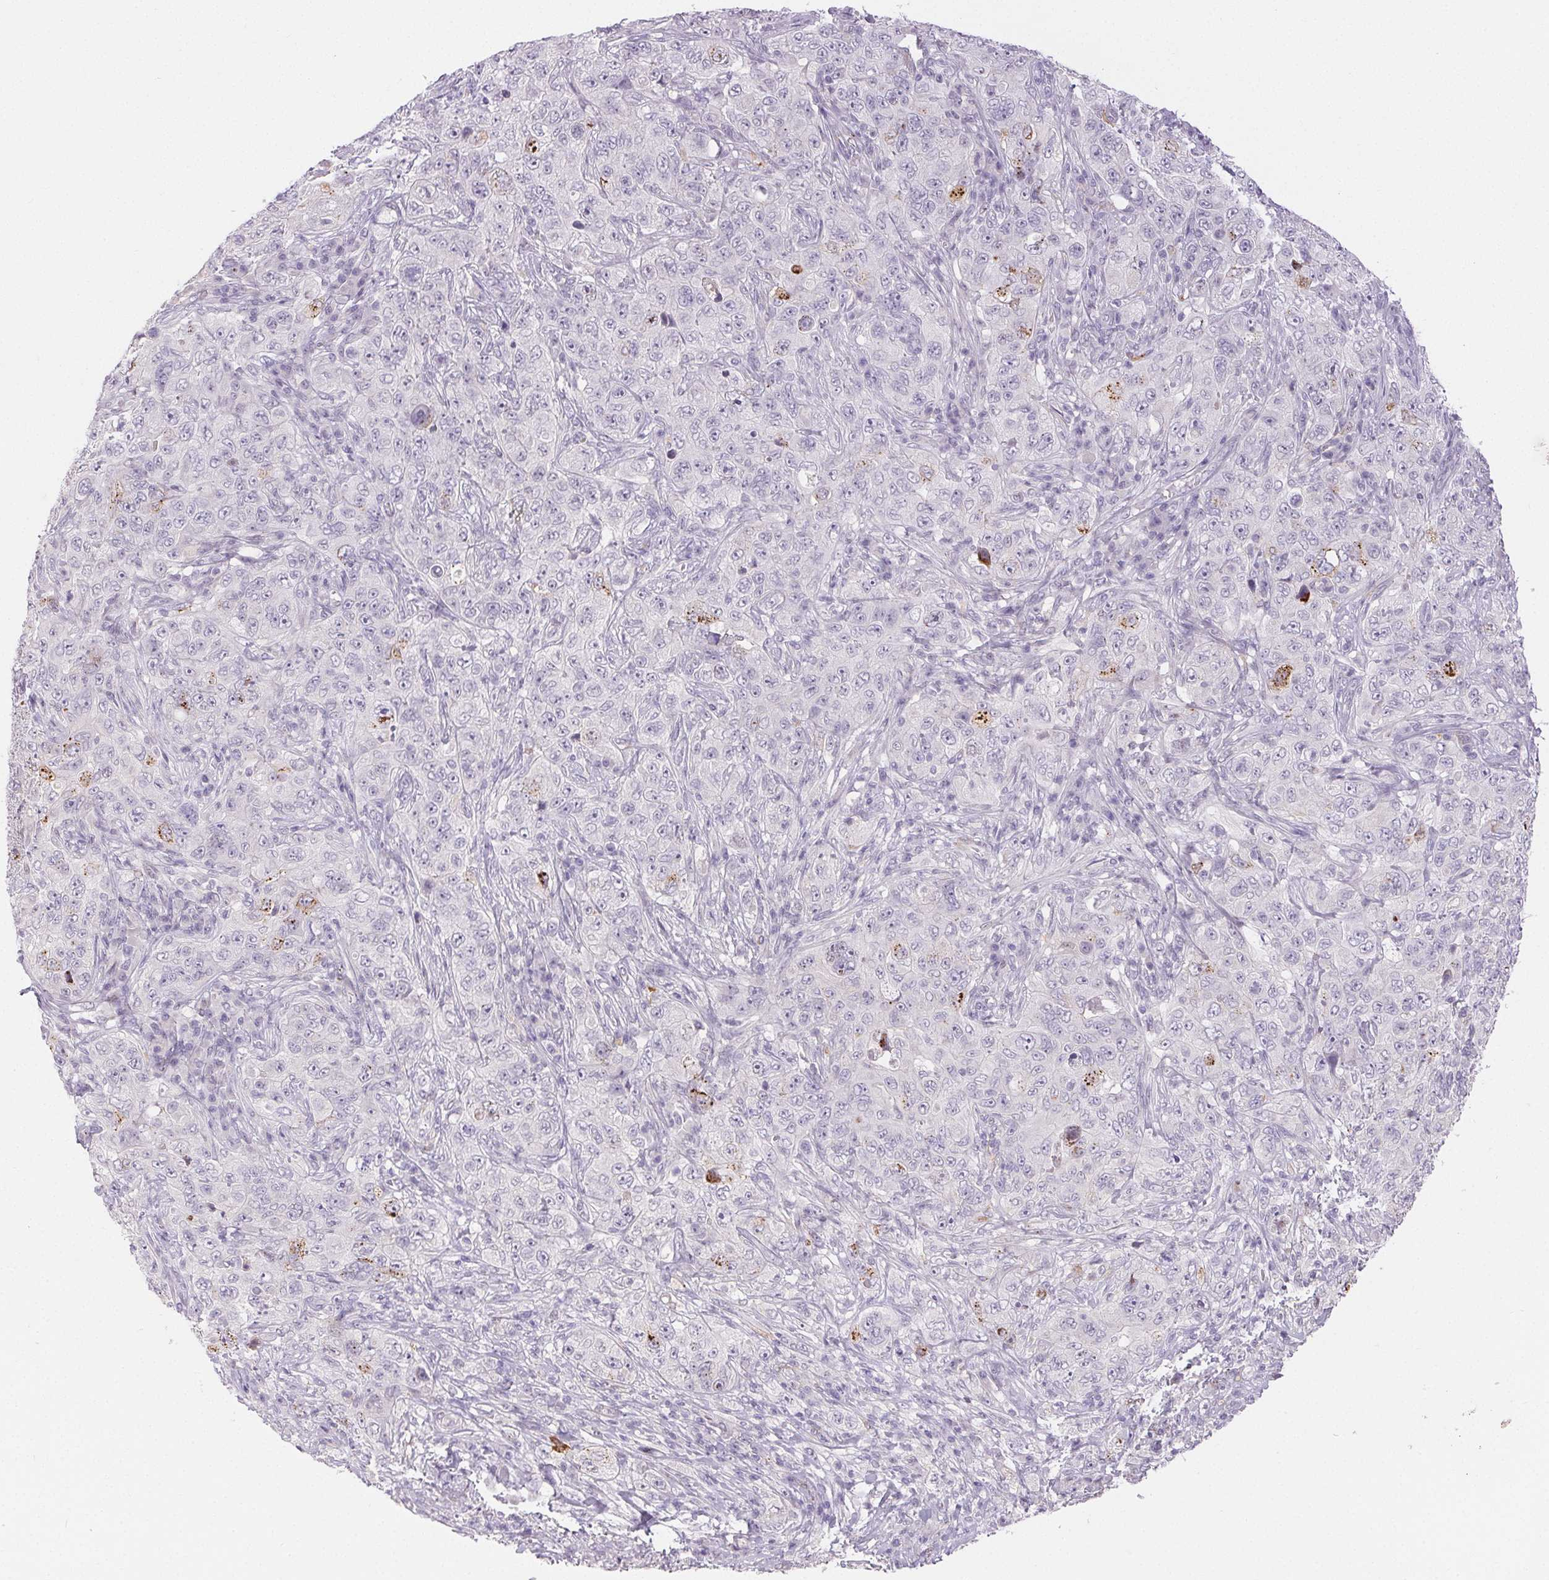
{"staining": {"intensity": "negative", "quantity": "none", "location": "none"}, "tissue": "pancreatic cancer", "cell_type": "Tumor cells", "image_type": "cancer", "snomed": [{"axis": "morphology", "description": "Adenocarcinoma, NOS"}, {"axis": "topography", "description": "Pancreas"}], "caption": "High magnification brightfield microscopy of pancreatic adenocarcinoma stained with DAB (3,3'-diaminobenzidine) (brown) and counterstained with hematoxylin (blue): tumor cells show no significant expression. The staining was performed using DAB (3,3'-diaminobenzidine) to visualize the protein expression in brown, while the nuclei were stained in blue with hematoxylin (Magnification: 20x).", "gene": "RPGRIP1", "patient": {"sex": "male", "age": 68}}